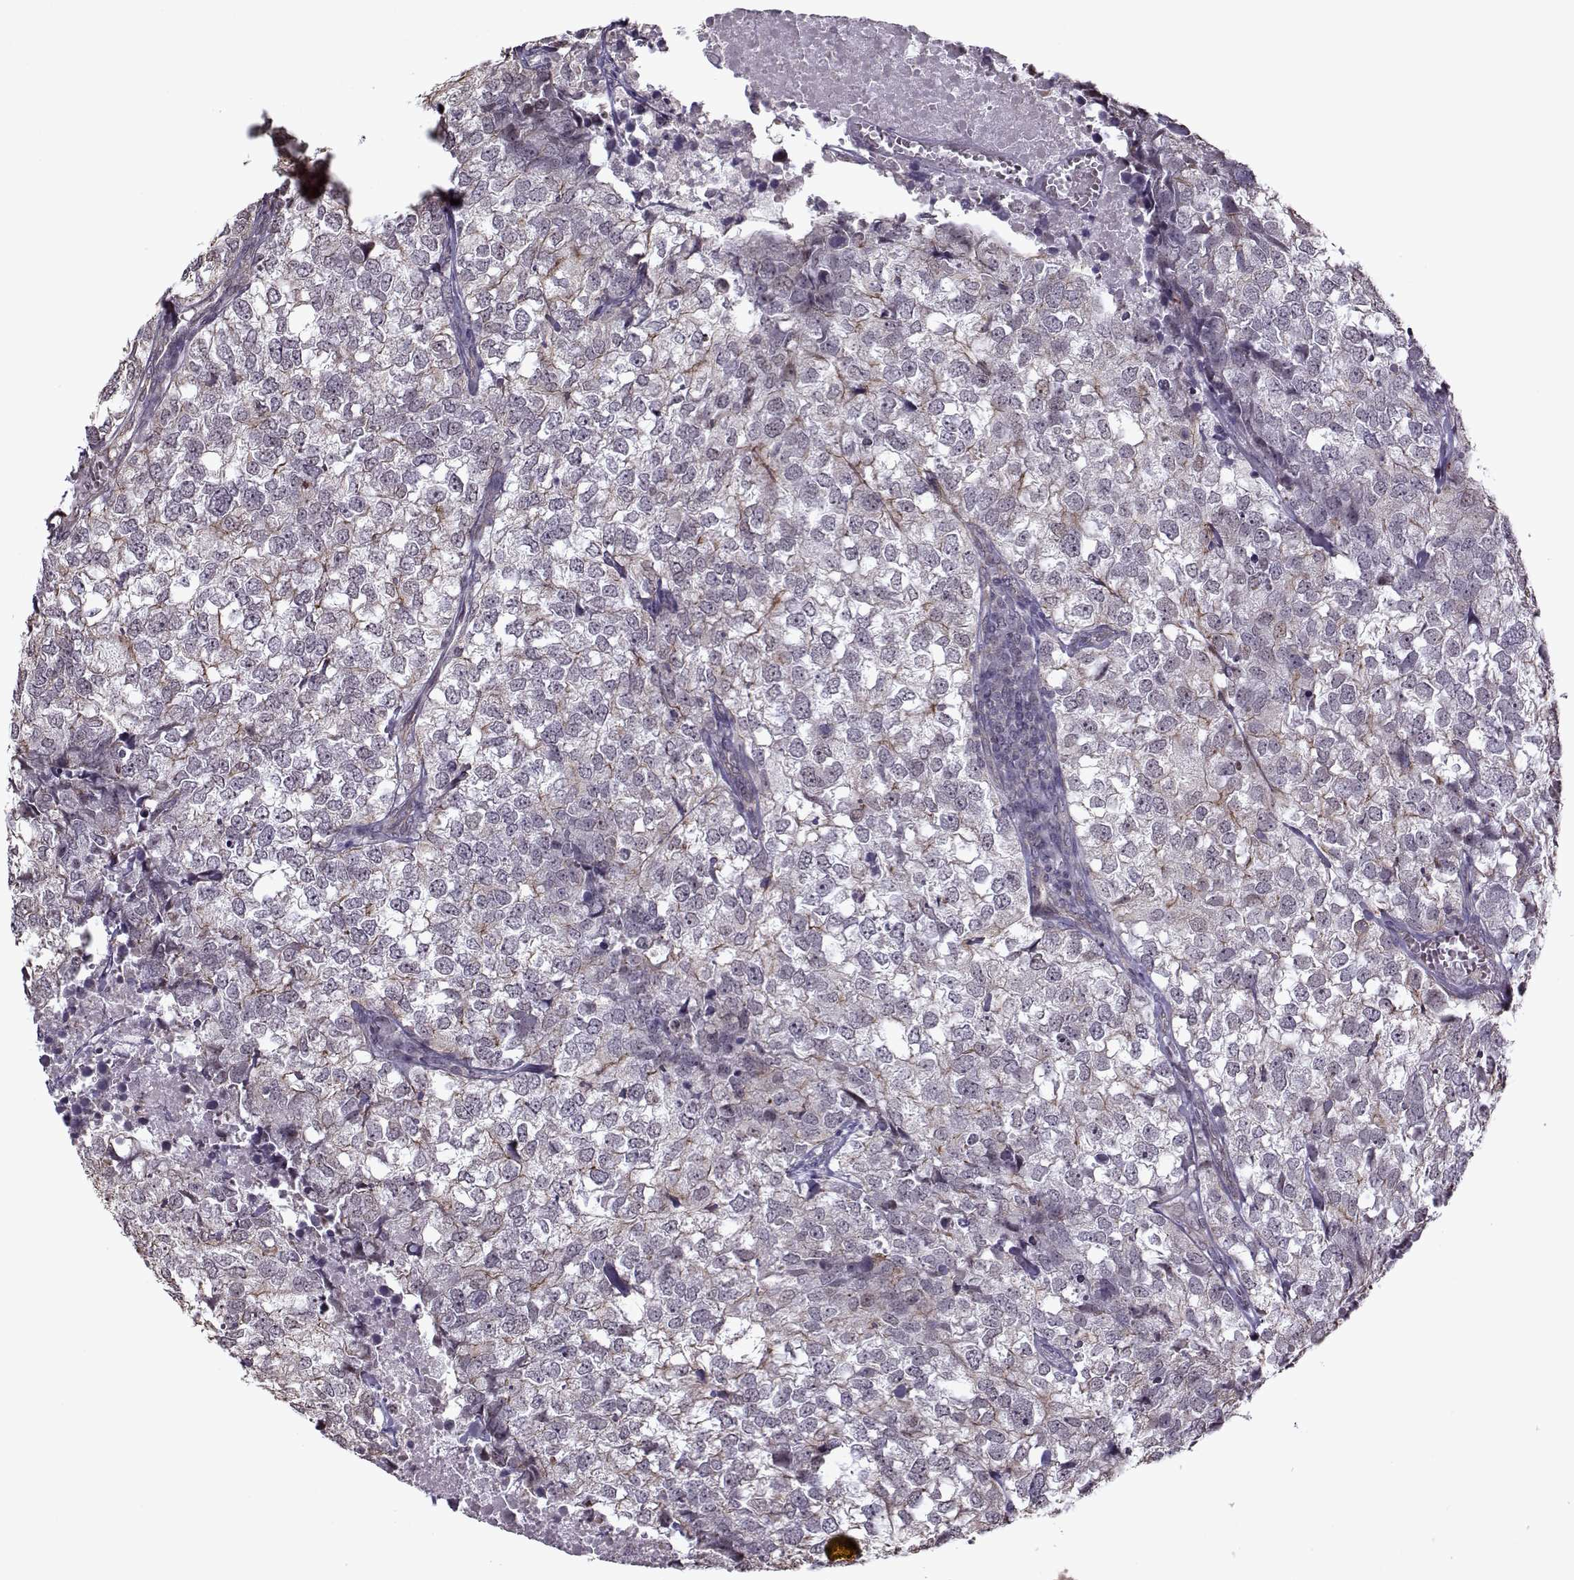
{"staining": {"intensity": "moderate", "quantity": "<25%", "location": "cytoplasmic/membranous"}, "tissue": "breast cancer", "cell_type": "Tumor cells", "image_type": "cancer", "snomed": [{"axis": "morphology", "description": "Duct carcinoma"}, {"axis": "topography", "description": "Breast"}], "caption": "High-magnification brightfield microscopy of breast infiltrating ductal carcinoma stained with DAB (brown) and counterstained with hematoxylin (blue). tumor cells exhibit moderate cytoplasmic/membranous expression is present in approximately<25% of cells. The staining was performed using DAB (3,3'-diaminobenzidine) to visualize the protein expression in brown, while the nuclei were stained in blue with hematoxylin (Magnification: 20x).", "gene": "KRT9", "patient": {"sex": "female", "age": 30}}